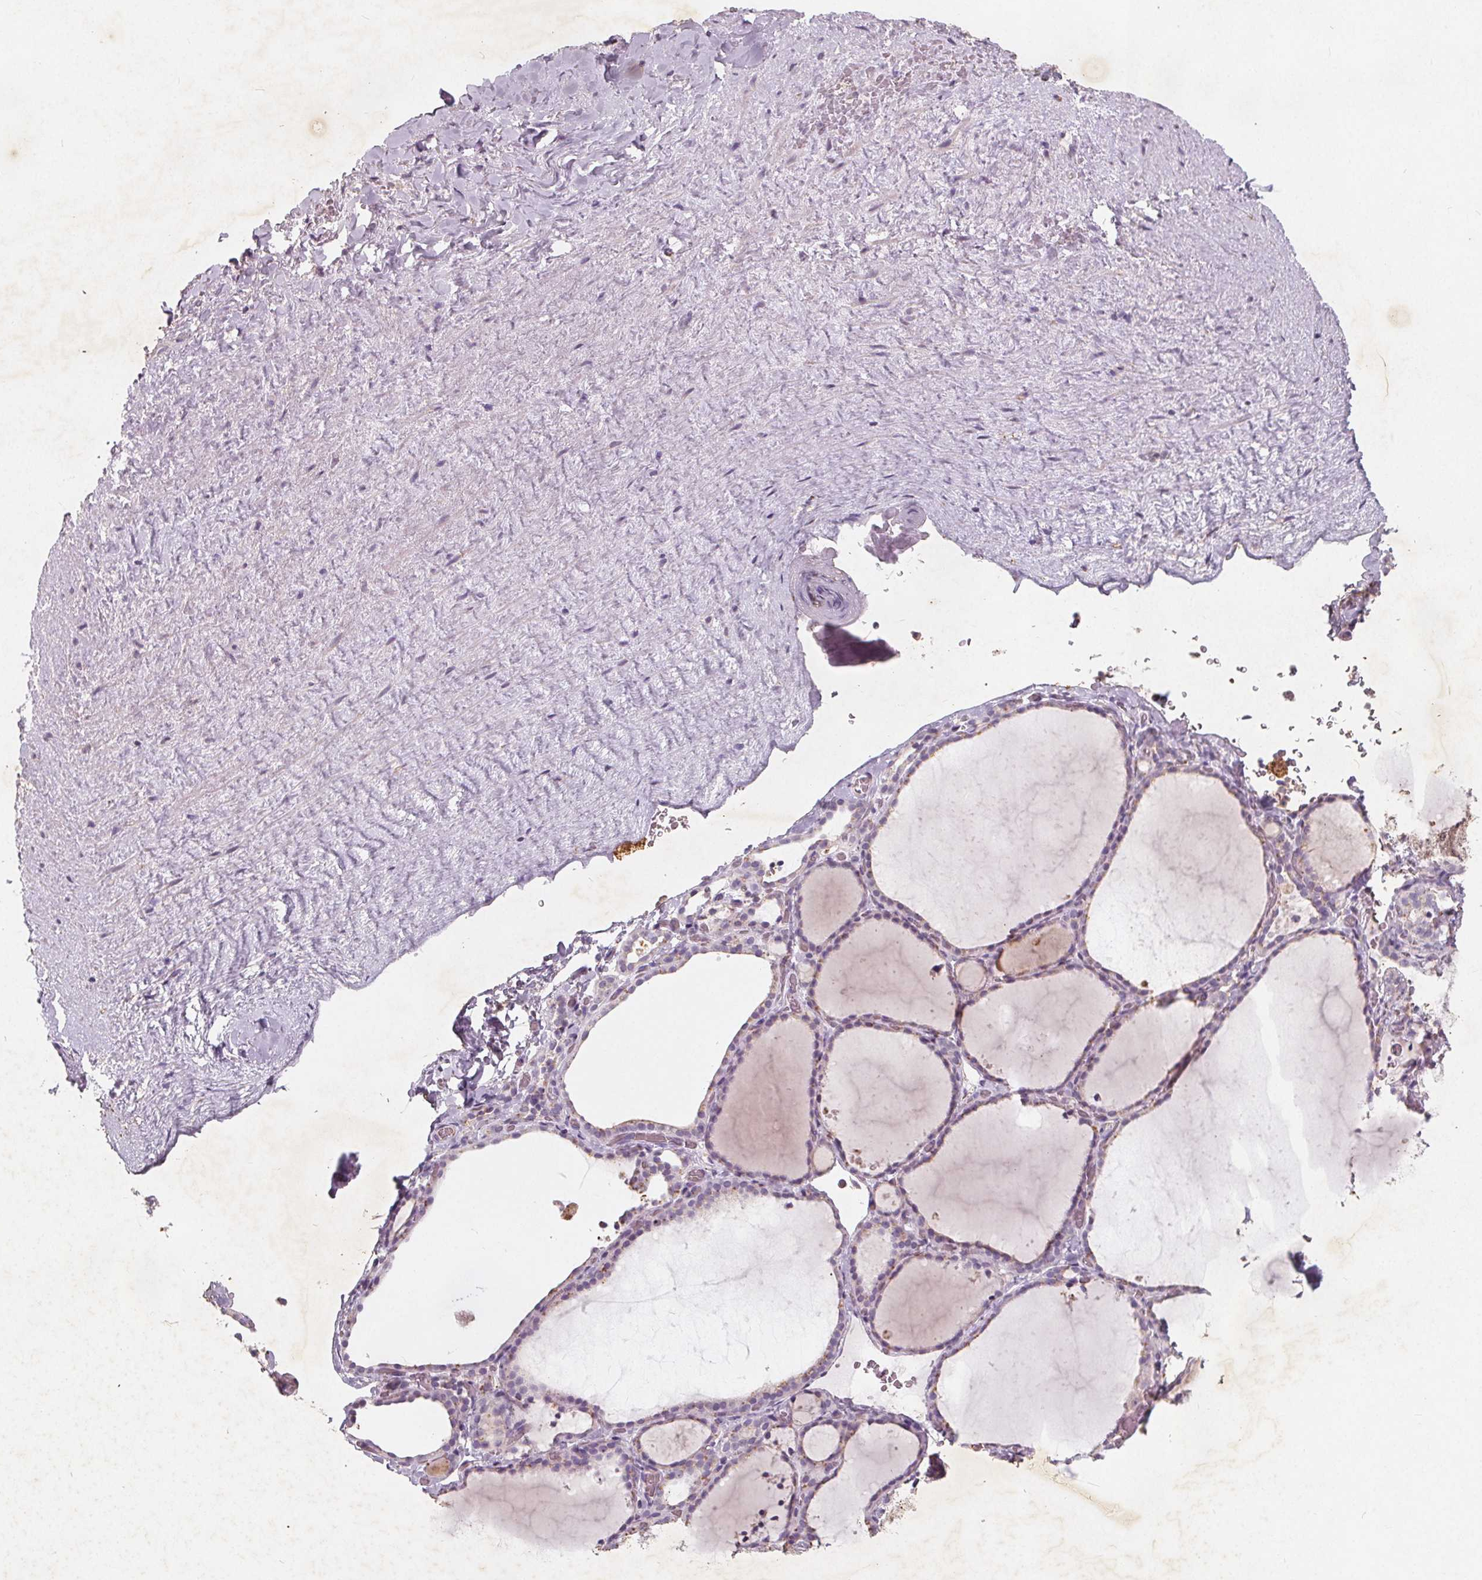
{"staining": {"intensity": "negative", "quantity": "none", "location": "none"}, "tissue": "thyroid gland", "cell_type": "Glandular cells", "image_type": "normal", "snomed": [{"axis": "morphology", "description": "Normal tissue, NOS"}, {"axis": "topography", "description": "Thyroid gland"}], "caption": "An immunohistochemistry (IHC) histopathology image of normal thyroid gland is shown. There is no staining in glandular cells of thyroid gland.", "gene": "C19orf84", "patient": {"sex": "female", "age": 22}}